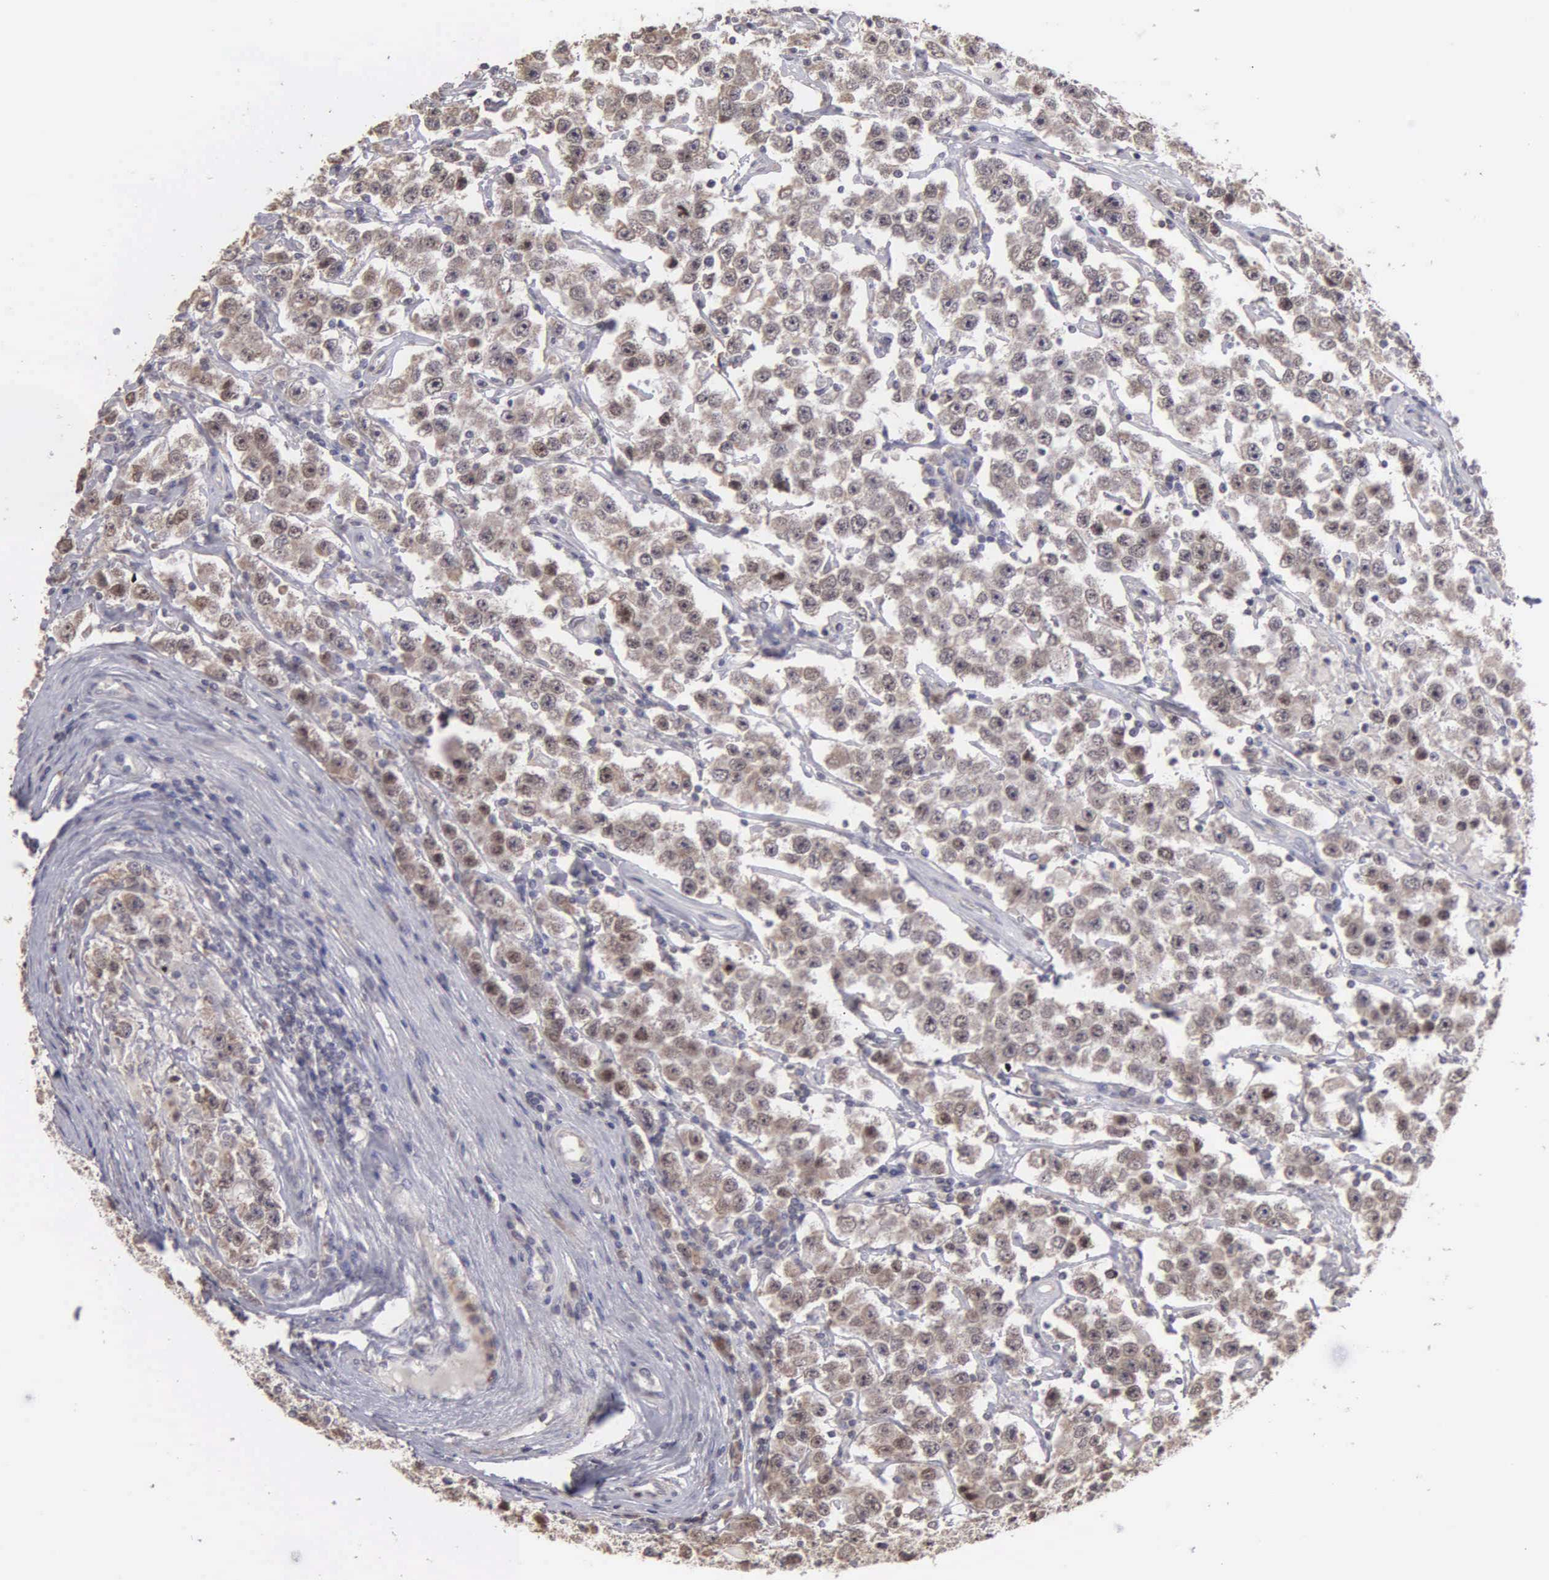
{"staining": {"intensity": "weak", "quantity": ">75%", "location": "cytoplasmic/membranous"}, "tissue": "testis cancer", "cell_type": "Tumor cells", "image_type": "cancer", "snomed": [{"axis": "morphology", "description": "Seminoma, NOS"}, {"axis": "topography", "description": "Testis"}], "caption": "Immunohistochemical staining of testis seminoma exhibits weak cytoplasmic/membranous protein staining in approximately >75% of tumor cells.", "gene": "BRD1", "patient": {"sex": "male", "age": 52}}